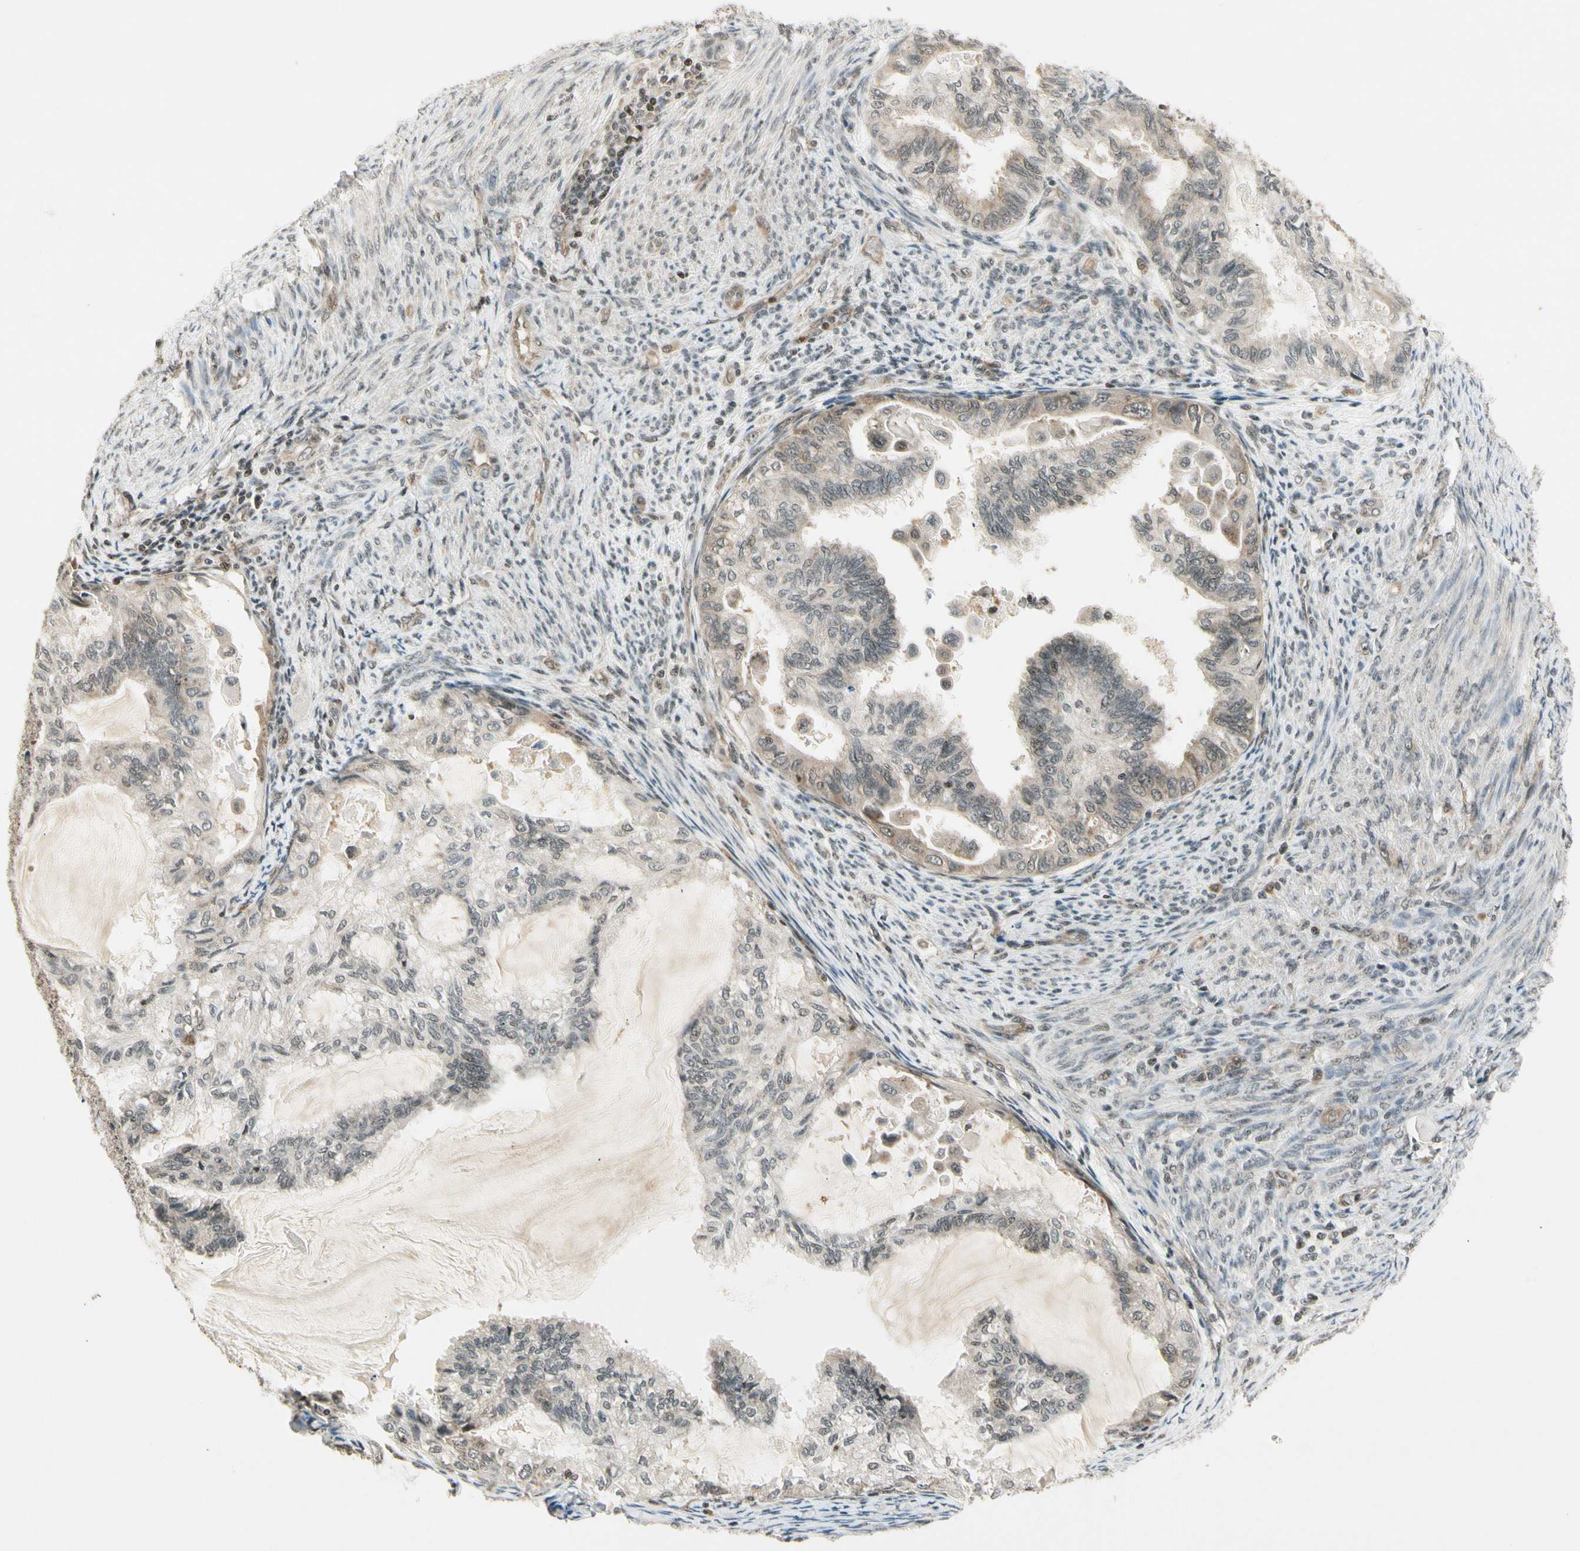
{"staining": {"intensity": "weak", "quantity": "25%-75%", "location": "cytoplasmic/membranous"}, "tissue": "cervical cancer", "cell_type": "Tumor cells", "image_type": "cancer", "snomed": [{"axis": "morphology", "description": "Normal tissue, NOS"}, {"axis": "morphology", "description": "Adenocarcinoma, NOS"}, {"axis": "topography", "description": "Cervix"}, {"axis": "topography", "description": "Endometrium"}], "caption": "Immunohistochemistry (IHC) (DAB) staining of adenocarcinoma (cervical) demonstrates weak cytoplasmic/membranous protein positivity in about 25%-75% of tumor cells. The staining was performed using DAB, with brown indicating positive protein expression. Nuclei are stained blue with hematoxylin.", "gene": "SMN2", "patient": {"sex": "female", "age": 86}}